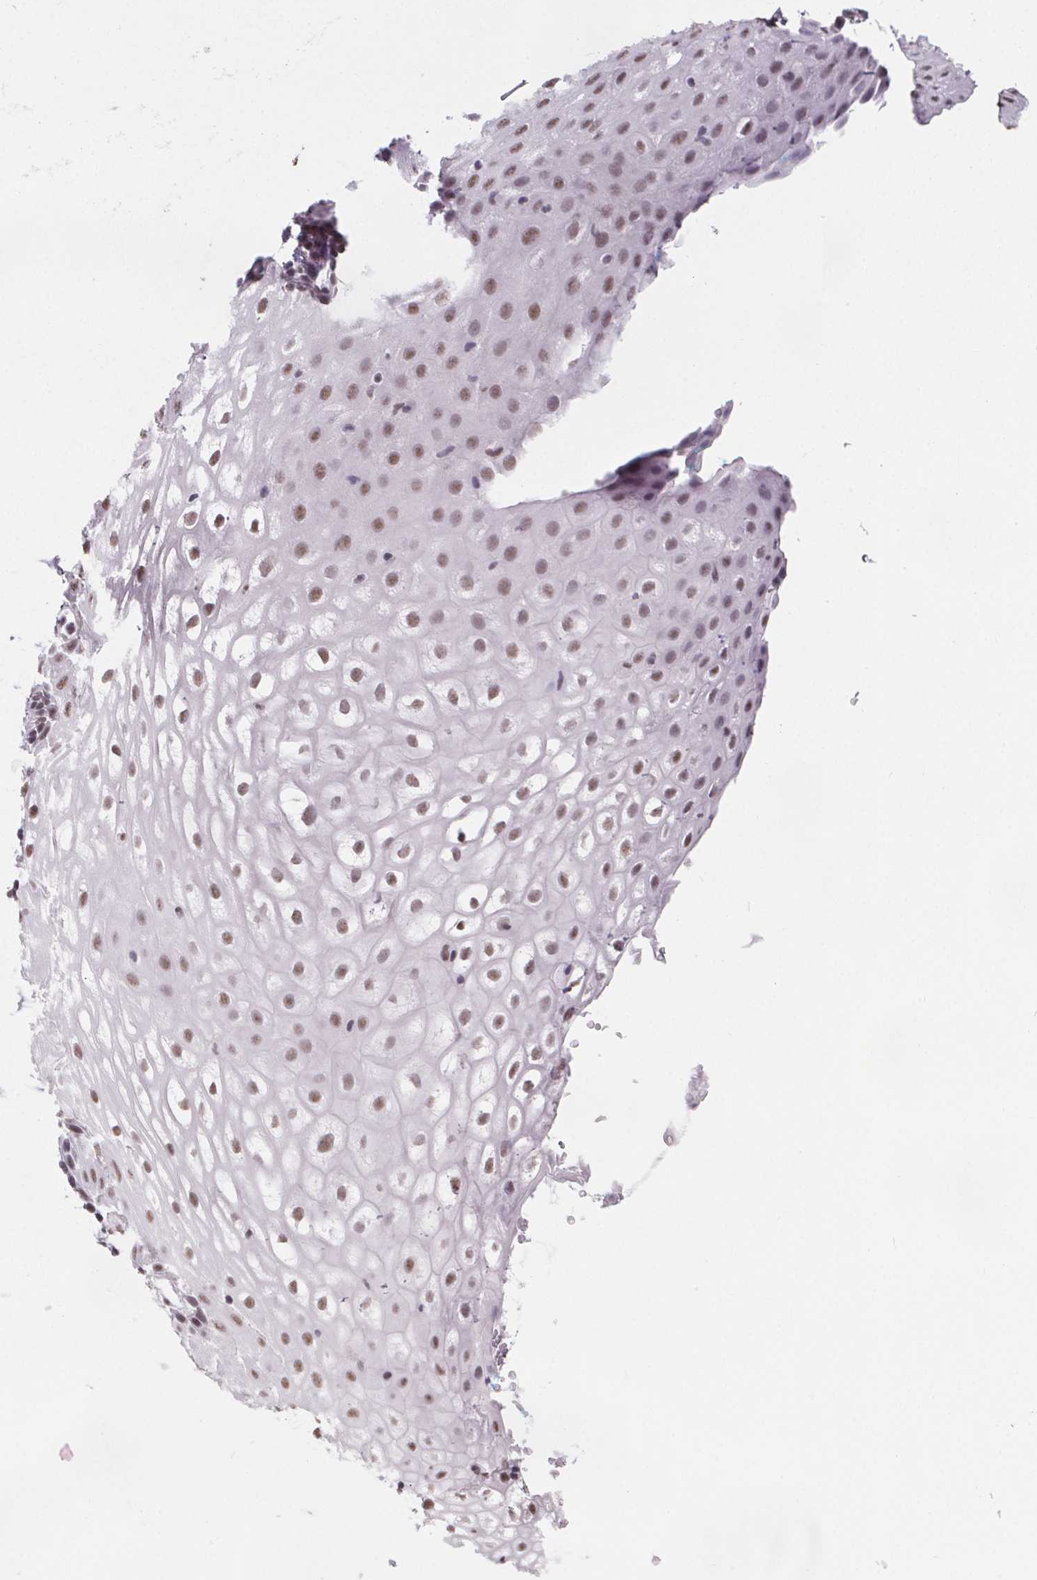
{"staining": {"intensity": "moderate", "quantity": "<25%", "location": "nuclear"}, "tissue": "vagina", "cell_type": "Squamous epithelial cells", "image_type": "normal", "snomed": [{"axis": "morphology", "description": "Normal tissue, NOS"}, {"axis": "morphology", "description": "Adenocarcinoma, NOS"}, {"axis": "topography", "description": "Rectum"}, {"axis": "topography", "description": "Vagina"}, {"axis": "topography", "description": "Peripheral nerve tissue"}], "caption": "This image displays unremarkable vagina stained with immunohistochemistry (IHC) to label a protein in brown. The nuclear of squamous epithelial cells show moderate positivity for the protein. Nuclei are counter-stained blue.", "gene": "ZNF572", "patient": {"sex": "female", "age": 71}}